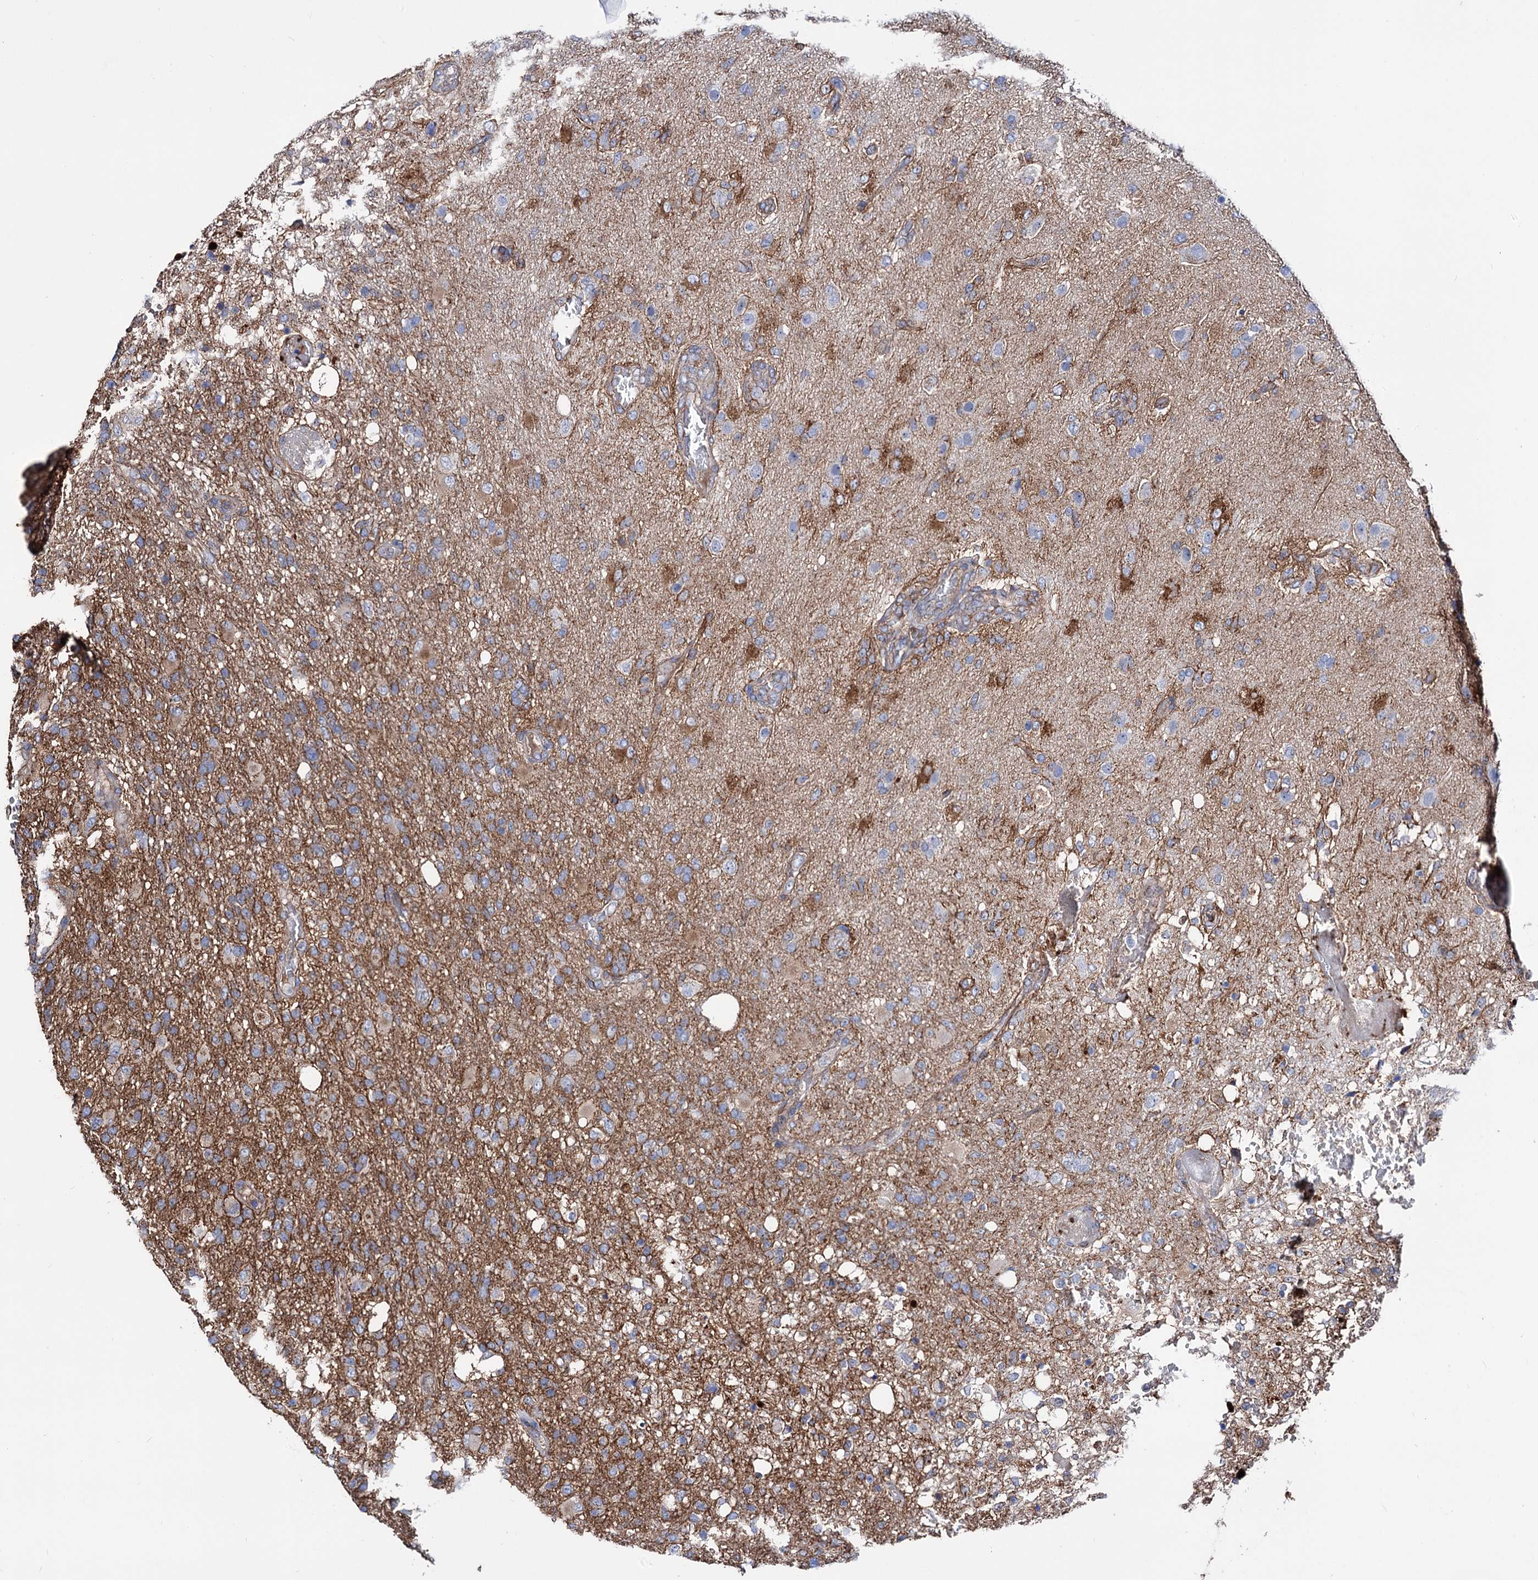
{"staining": {"intensity": "moderate", "quantity": "<25%", "location": "cytoplasmic/membranous"}, "tissue": "glioma", "cell_type": "Tumor cells", "image_type": "cancer", "snomed": [{"axis": "morphology", "description": "Glioma, malignant, High grade"}, {"axis": "topography", "description": "Brain"}], "caption": "A photomicrograph of glioma stained for a protein displays moderate cytoplasmic/membranous brown staining in tumor cells. The staining was performed using DAB (3,3'-diaminobenzidine) to visualize the protein expression in brown, while the nuclei were stained in blue with hematoxylin (Magnification: 20x).", "gene": "DEF6", "patient": {"sex": "female", "age": 74}}